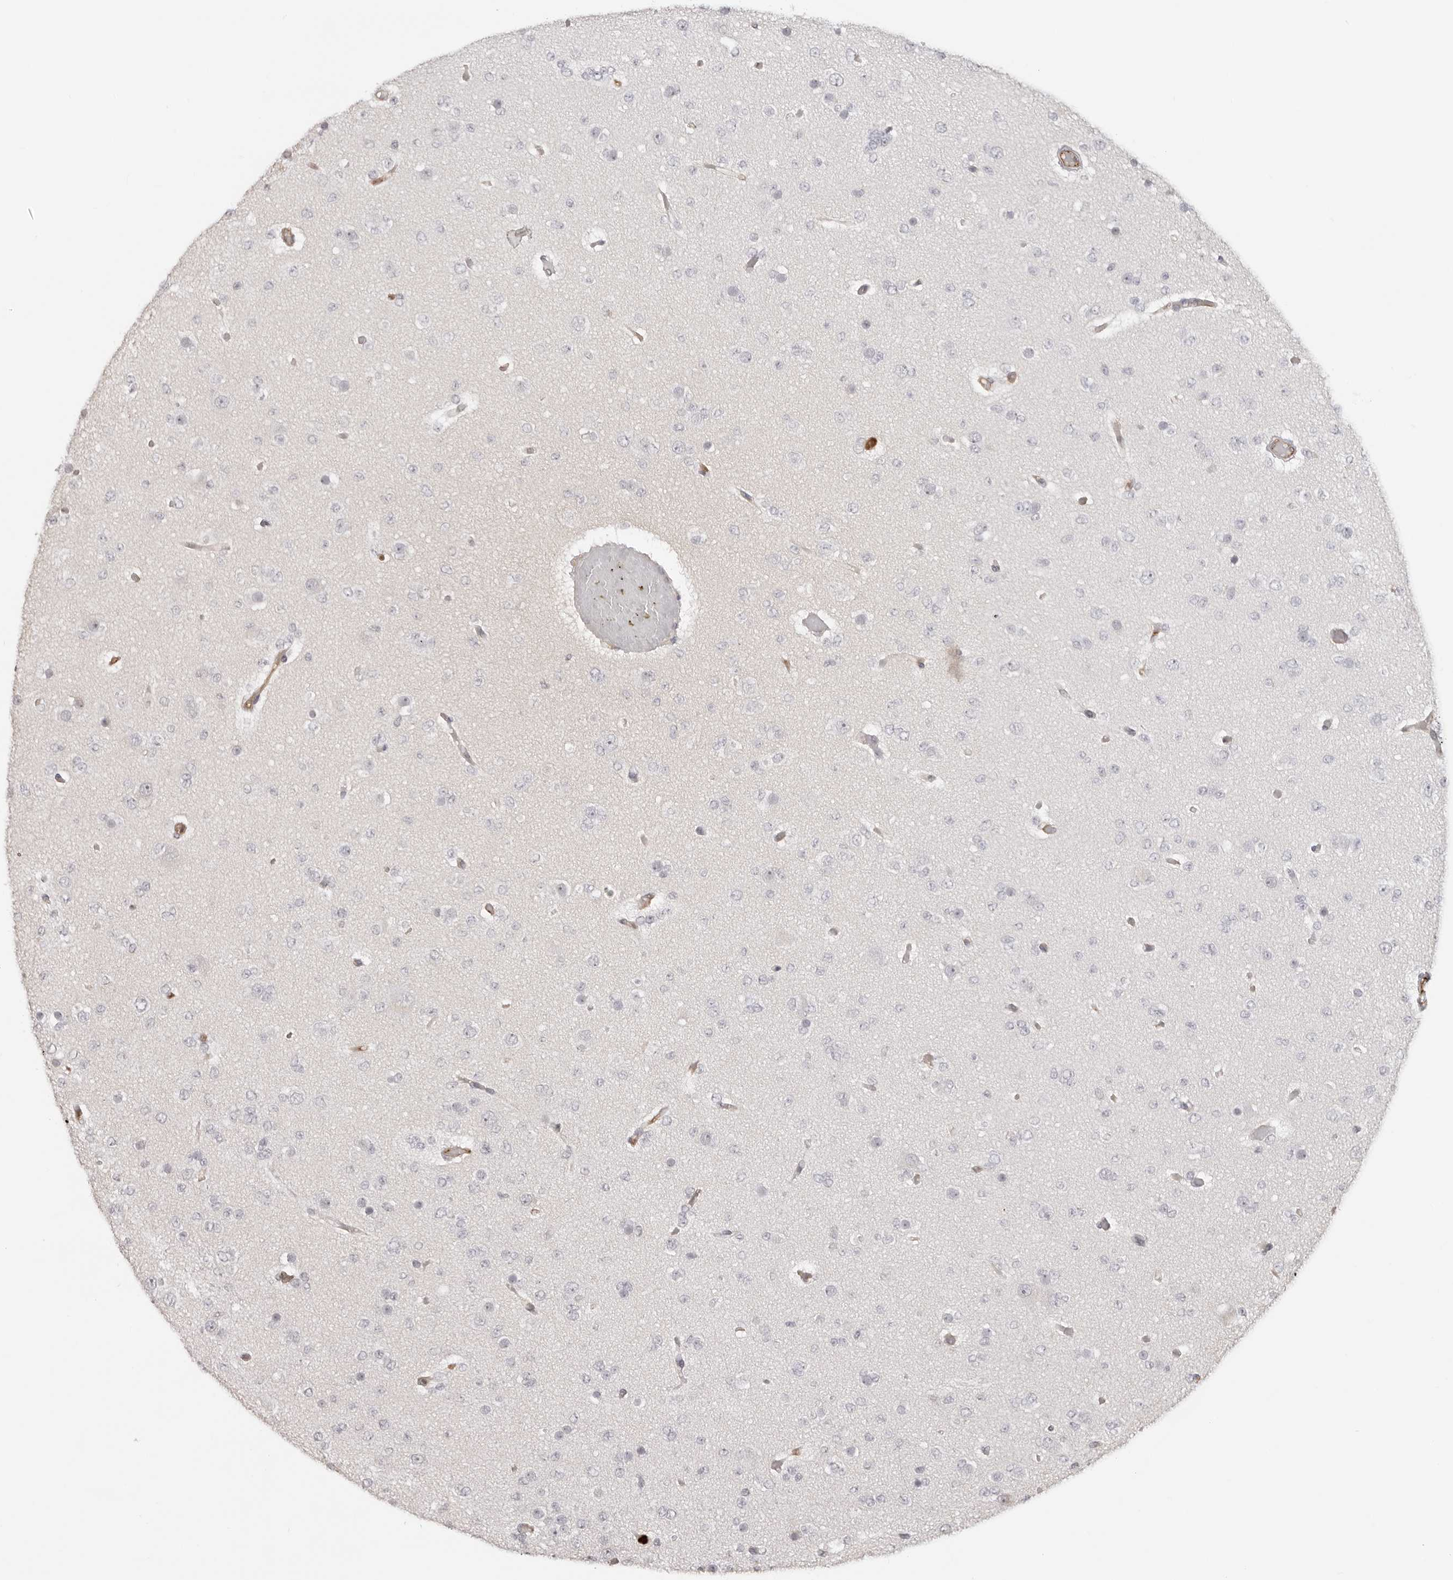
{"staining": {"intensity": "negative", "quantity": "none", "location": "none"}, "tissue": "glioma", "cell_type": "Tumor cells", "image_type": "cancer", "snomed": [{"axis": "morphology", "description": "Glioma, malignant, Low grade"}, {"axis": "topography", "description": "Brain"}], "caption": "This micrograph is of glioma stained with IHC to label a protein in brown with the nuclei are counter-stained blue. There is no staining in tumor cells.", "gene": "DYNLT5", "patient": {"sex": "female", "age": 22}}